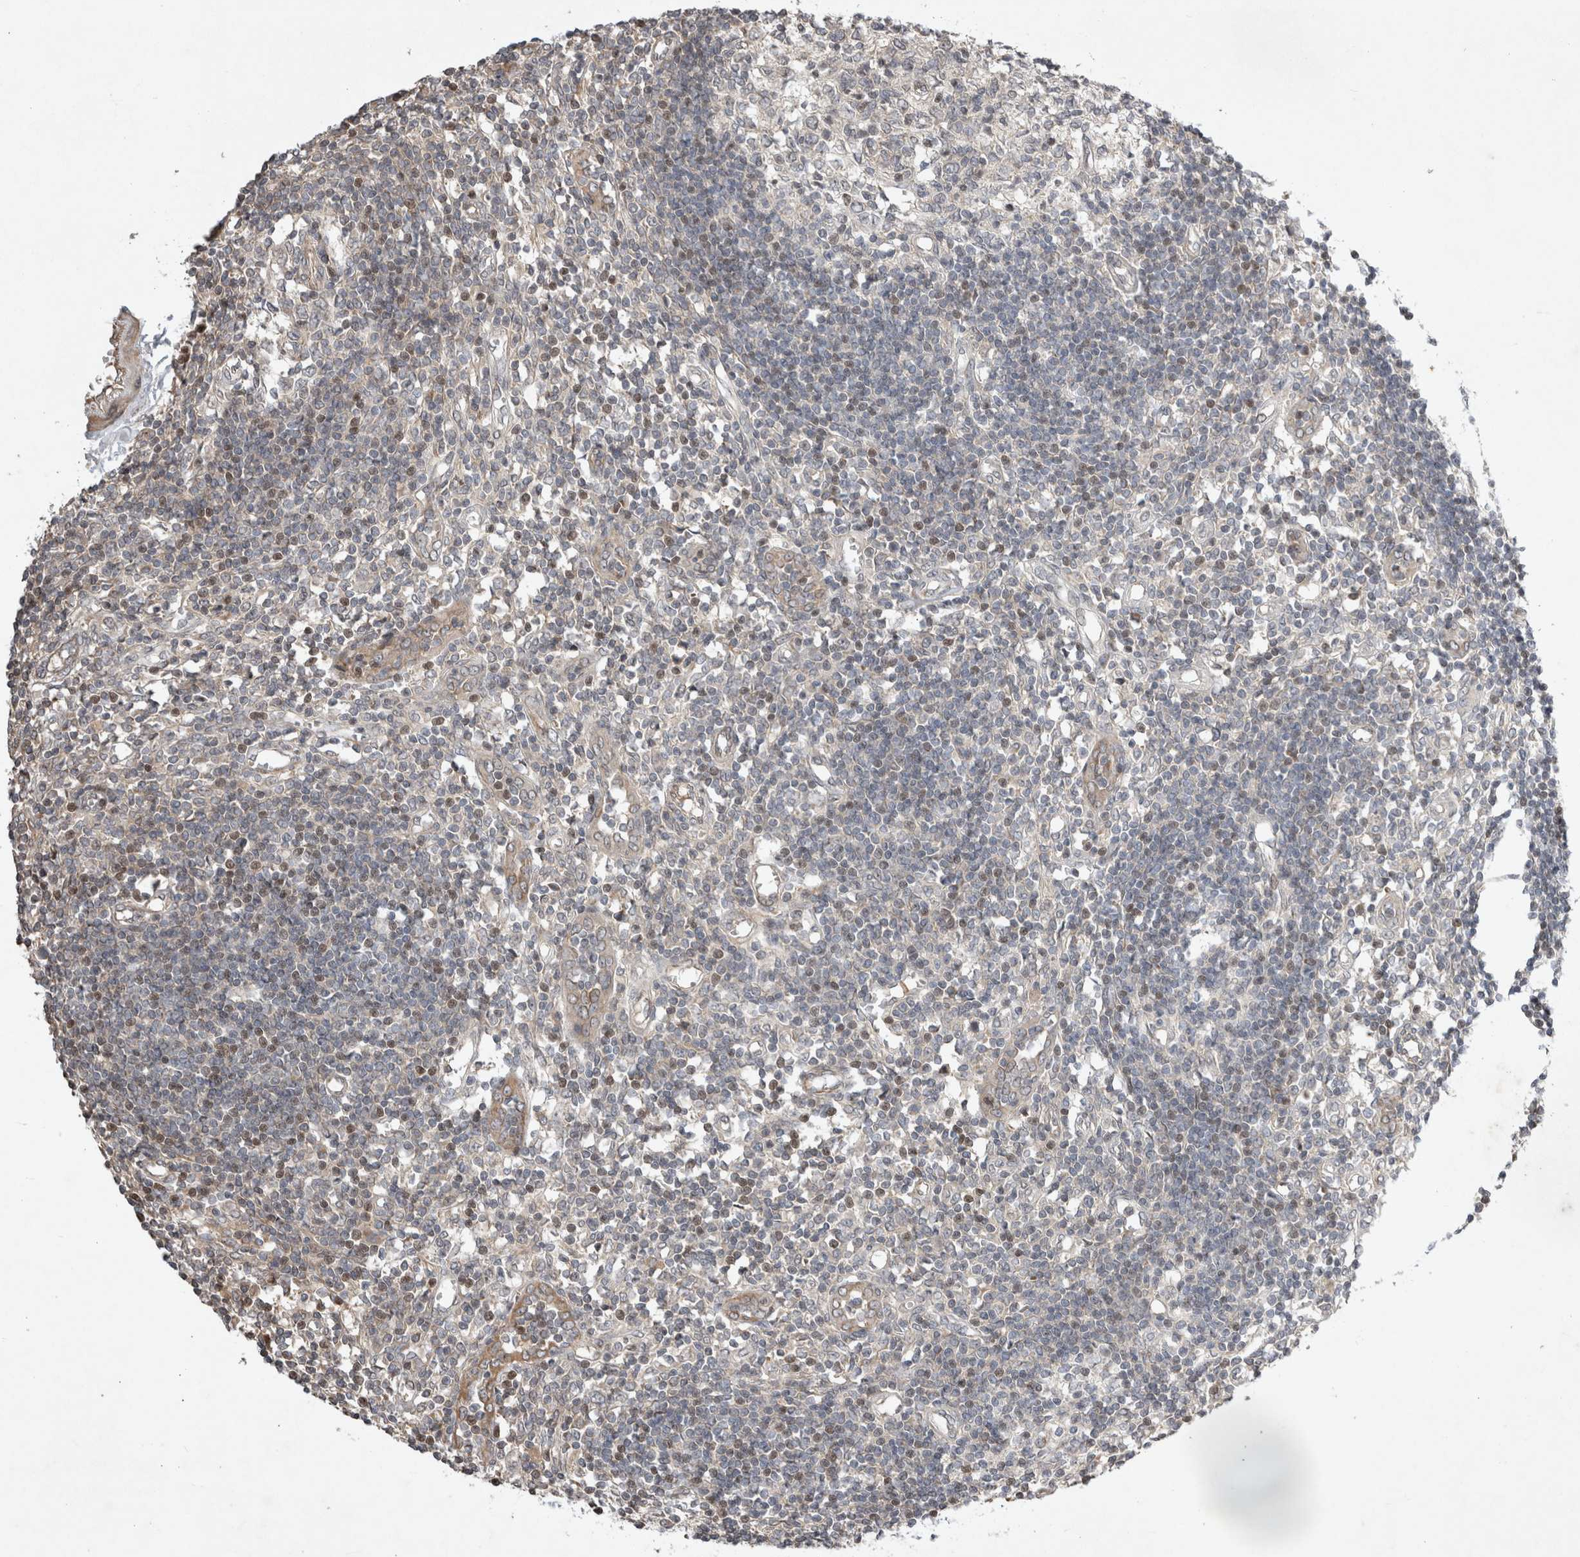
{"staining": {"intensity": "moderate", "quantity": "25%-75%", "location": "cytoplasmic/membranous"}, "tissue": "lymph node", "cell_type": "Germinal center cells", "image_type": "normal", "snomed": [{"axis": "morphology", "description": "Normal tissue, NOS"}, {"axis": "morphology", "description": "Malignant melanoma, Metastatic site"}, {"axis": "topography", "description": "Lymph node"}], "caption": "Approximately 25%-75% of germinal center cells in unremarkable human lymph node reveal moderate cytoplasmic/membranous protein positivity as visualized by brown immunohistochemical staining.", "gene": "EIF2AK1", "patient": {"sex": "male", "age": 41}}